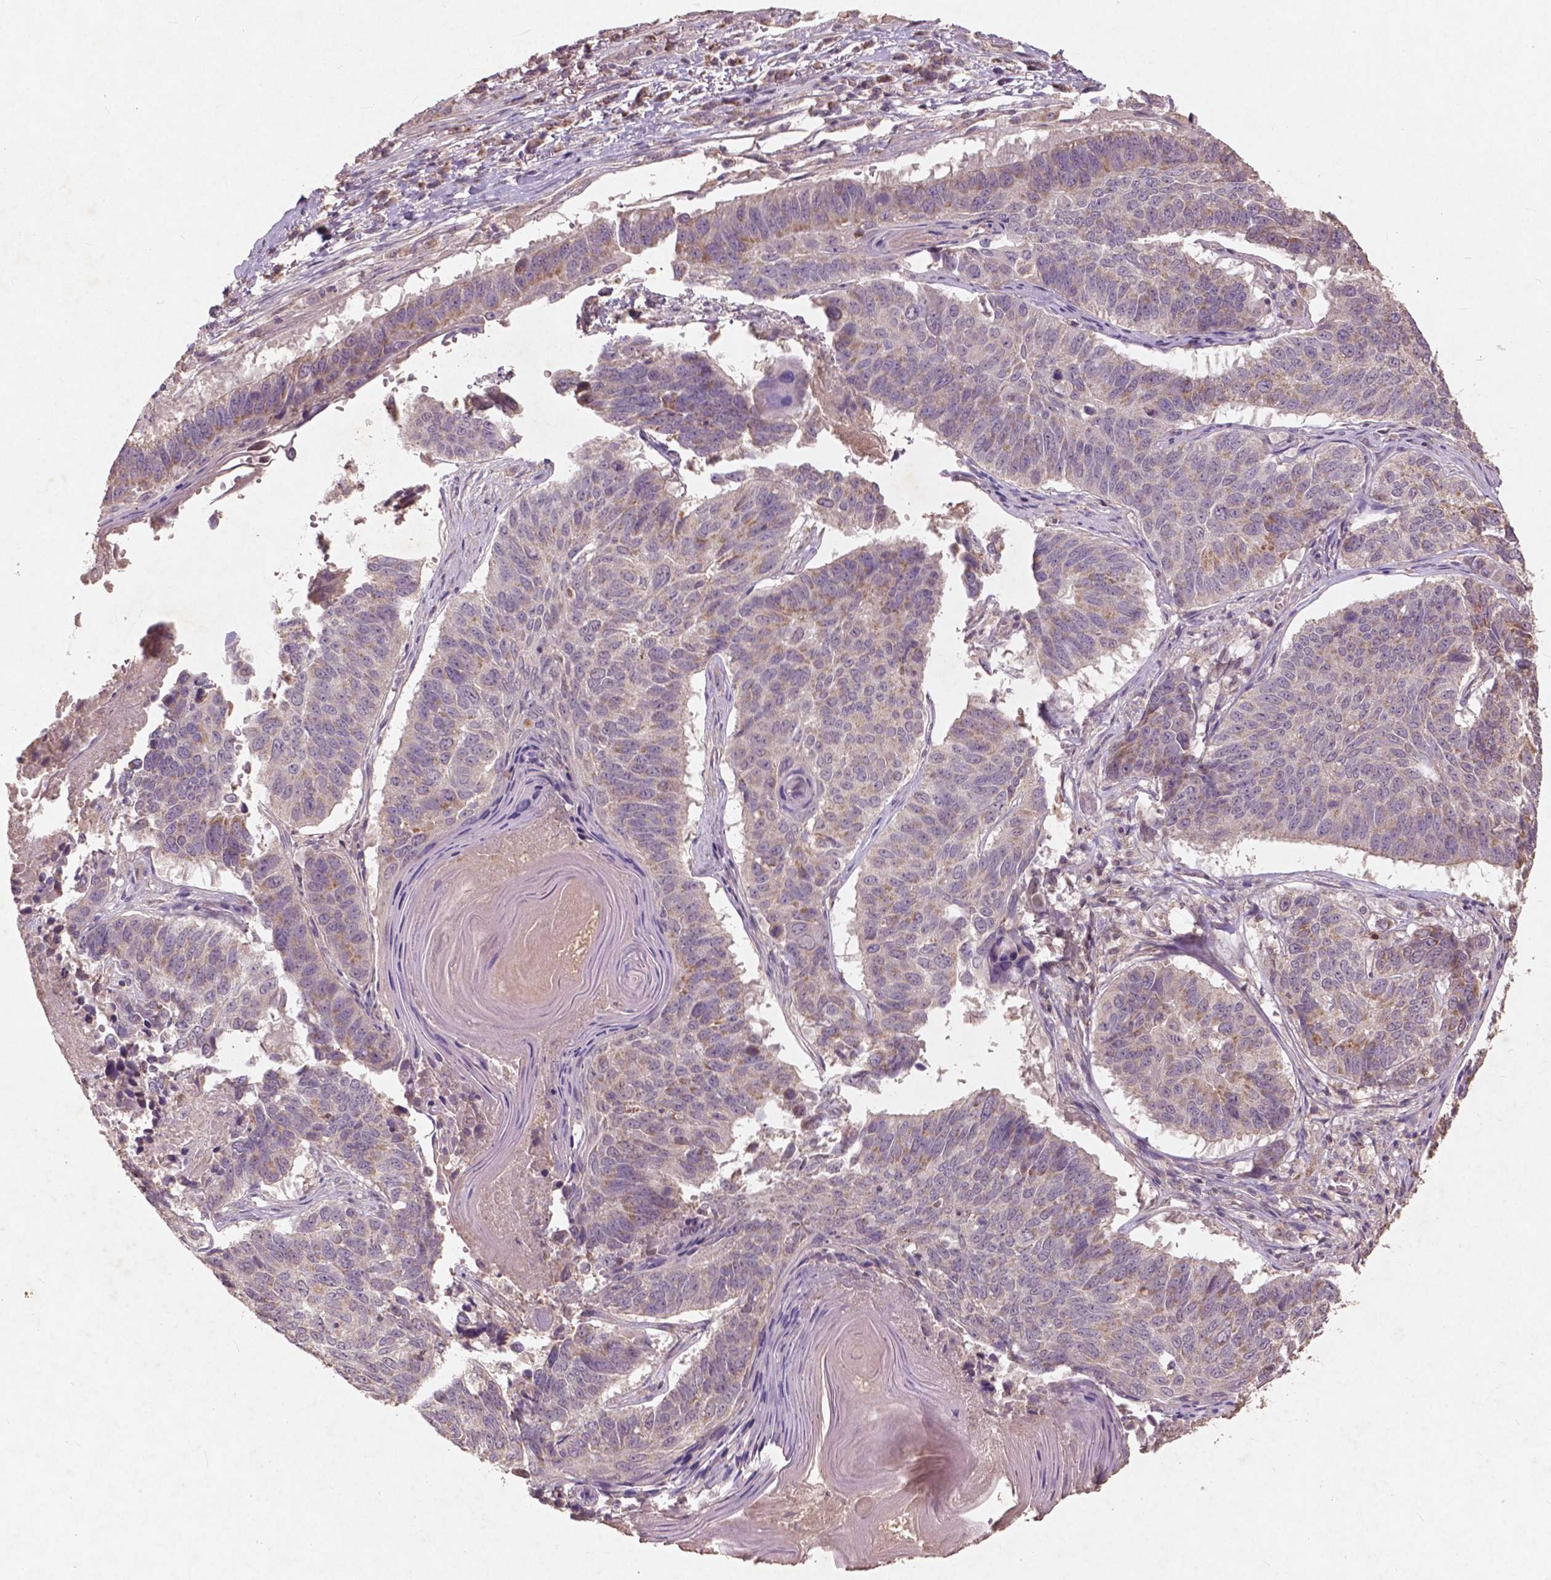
{"staining": {"intensity": "moderate", "quantity": "25%-75%", "location": "cytoplasmic/membranous"}, "tissue": "lung cancer", "cell_type": "Tumor cells", "image_type": "cancer", "snomed": [{"axis": "morphology", "description": "Squamous cell carcinoma, NOS"}, {"axis": "topography", "description": "Lung"}], "caption": "Approximately 25%-75% of tumor cells in lung squamous cell carcinoma display moderate cytoplasmic/membranous protein staining as visualized by brown immunohistochemical staining.", "gene": "ST6GALNAC5", "patient": {"sex": "male", "age": 73}}